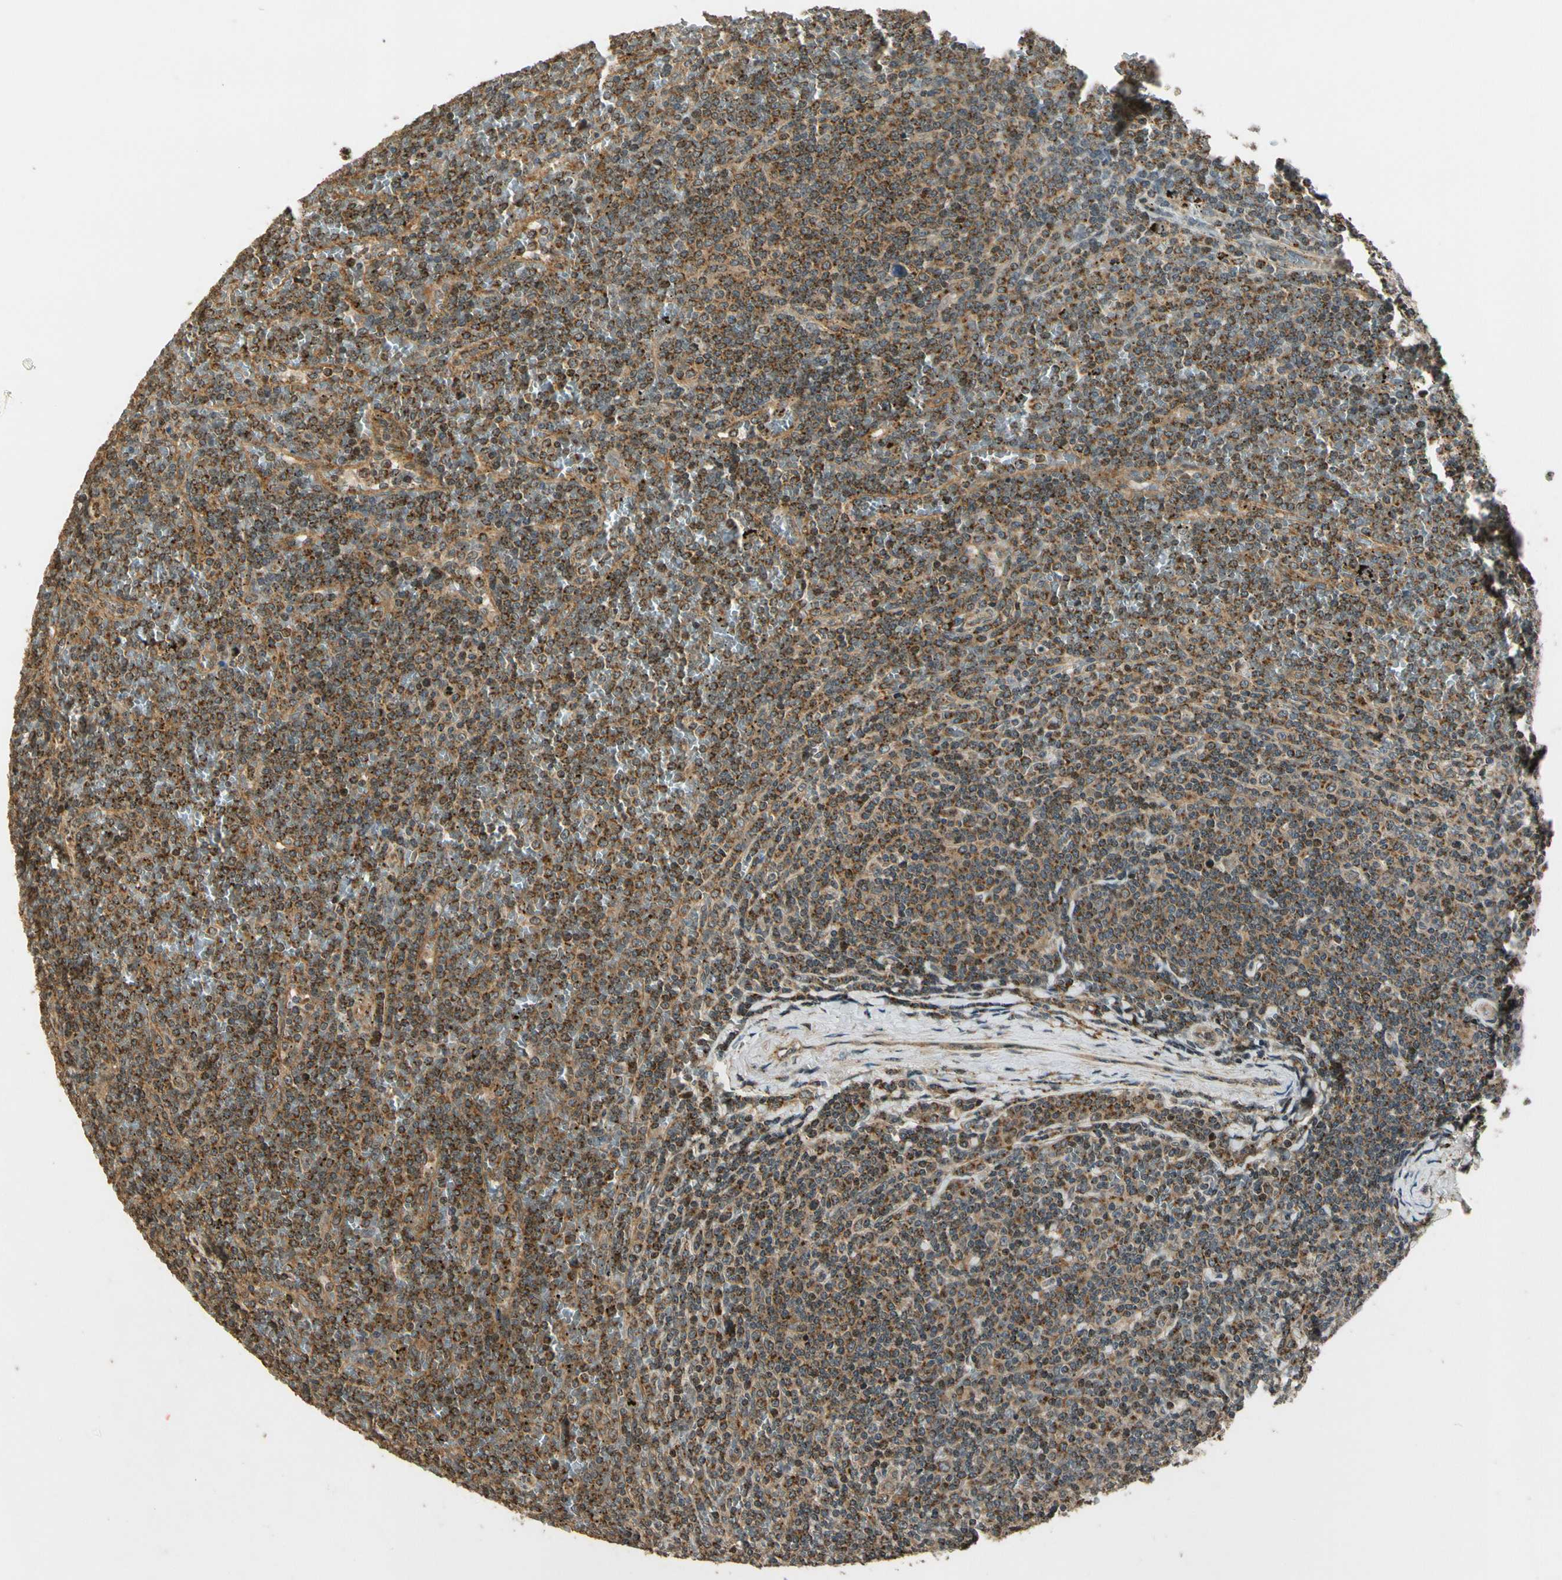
{"staining": {"intensity": "moderate", "quantity": ">75%", "location": "cytoplasmic/membranous"}, "tissue": "lymphoma", "cell_type": "Tumor cells", "image_type": "cancer", "snomed": [{"axis": "morphology", "description": "Malignant lymphoma, non-Hodgkin's type, Low grade"}, {"axis": "topography", "description": "Spleen"}], "caption": "This photomicrograph displays IHC staining of lymphoma, with medium moderate cytoplasmic/membranous positivity in approximately >75% of tumor cells.", "gene": "LAMTOR1", "patient": {"sex": "female", "age": 19}}